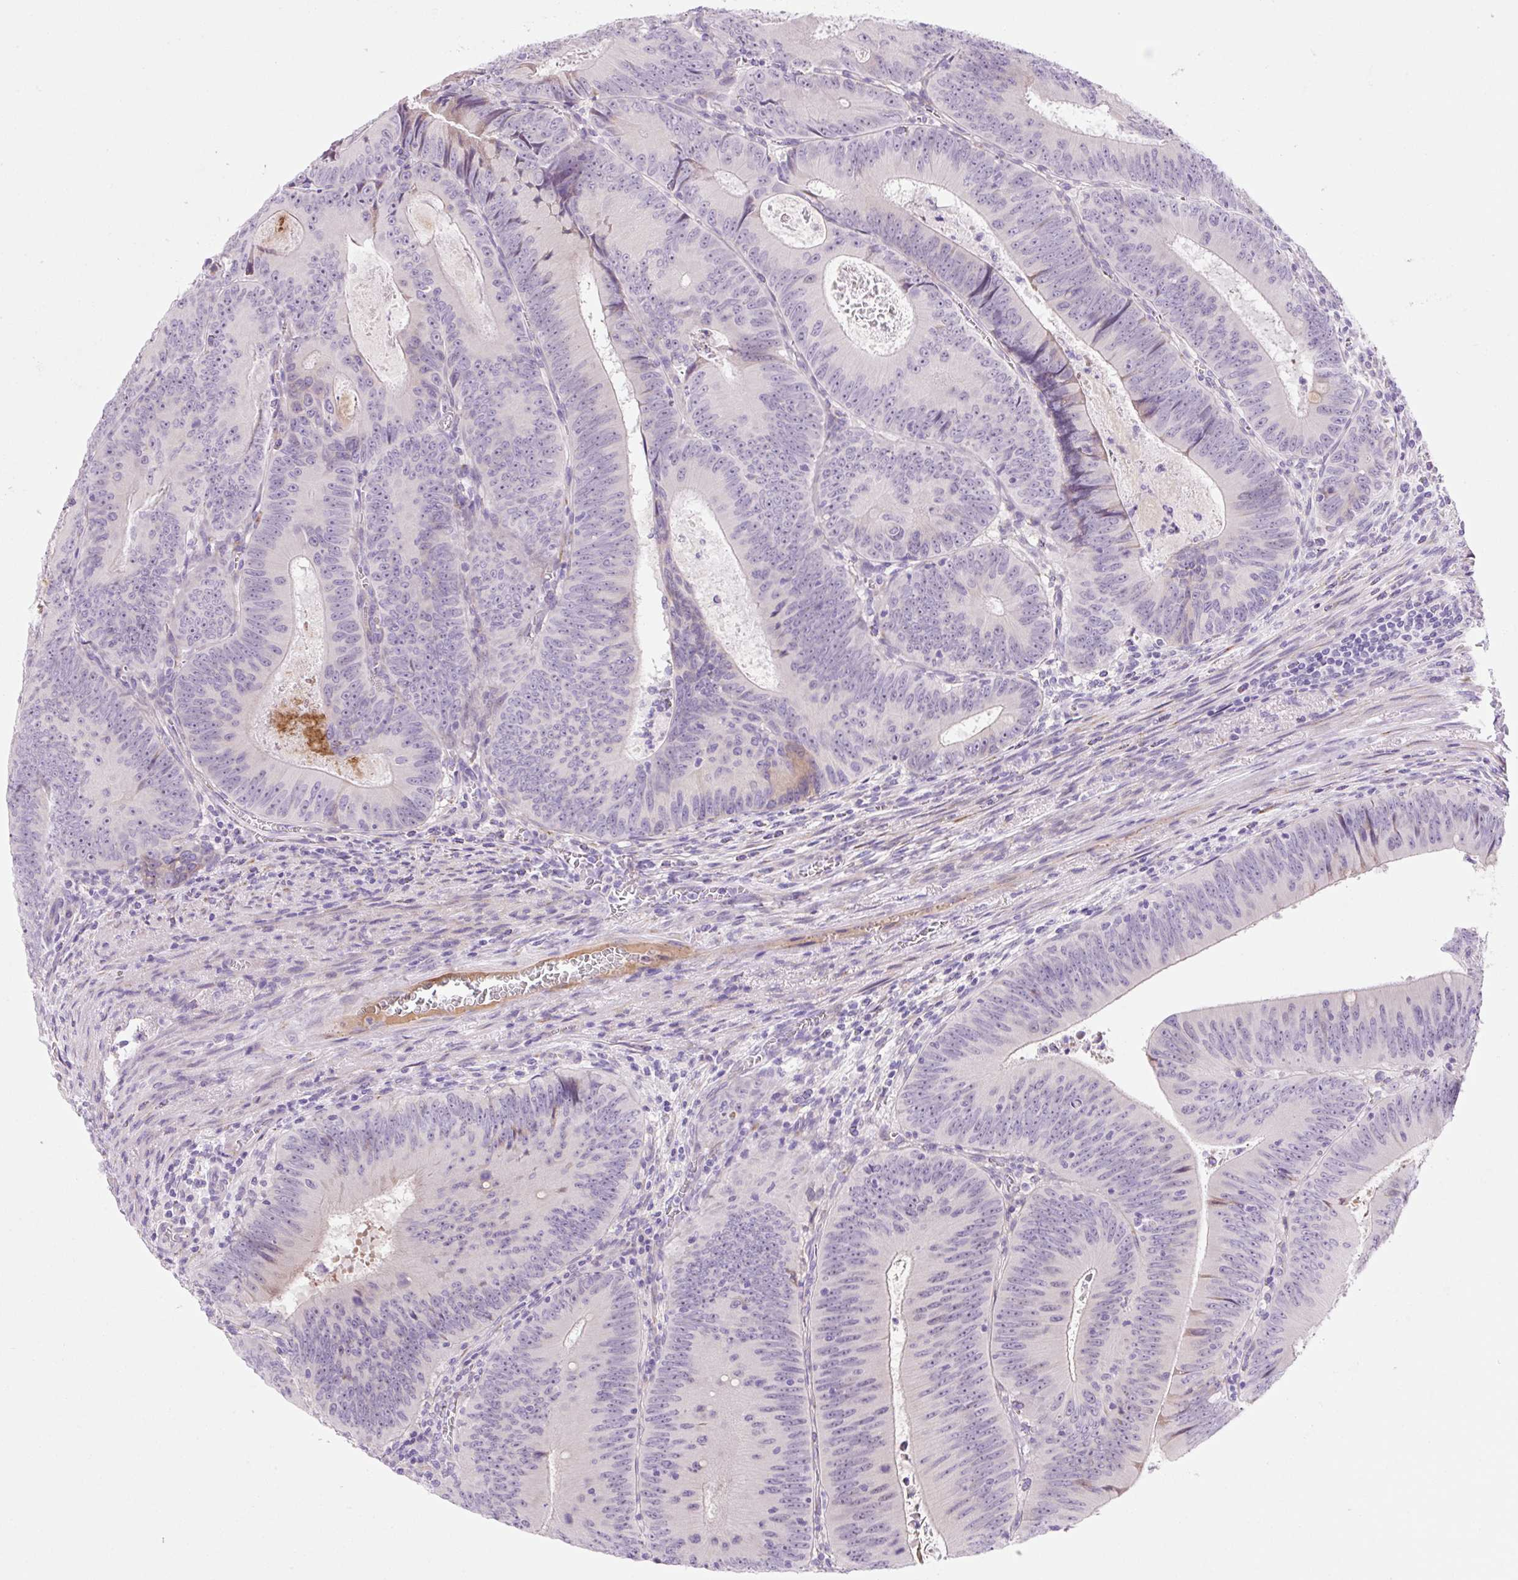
{"staining": {"intensity": "weak", "quantity": "<25%", "location": "cytoplasmic/membranous,nuclear"}, "tissue": "colorectal cancer", "cell_type": "Tumor cells", "image_type": "cancer", "snomed": [{"axis": "morphology", "description": "Adenocarcinoma, NOS"}, {"axis": "topography", "description": "Rectum"}], "caption": "High magnification brightfield microscopy of colorectal cancer stained with DAB (brown) and counterstained with hematoxylin (blue): tumor cells show no significant positivity. (Immunohistochemistry (ihc), brightfield microscopy, high magnification).", "gene": "ZNF121", "patient": {"sex": "female", "age": 72}}